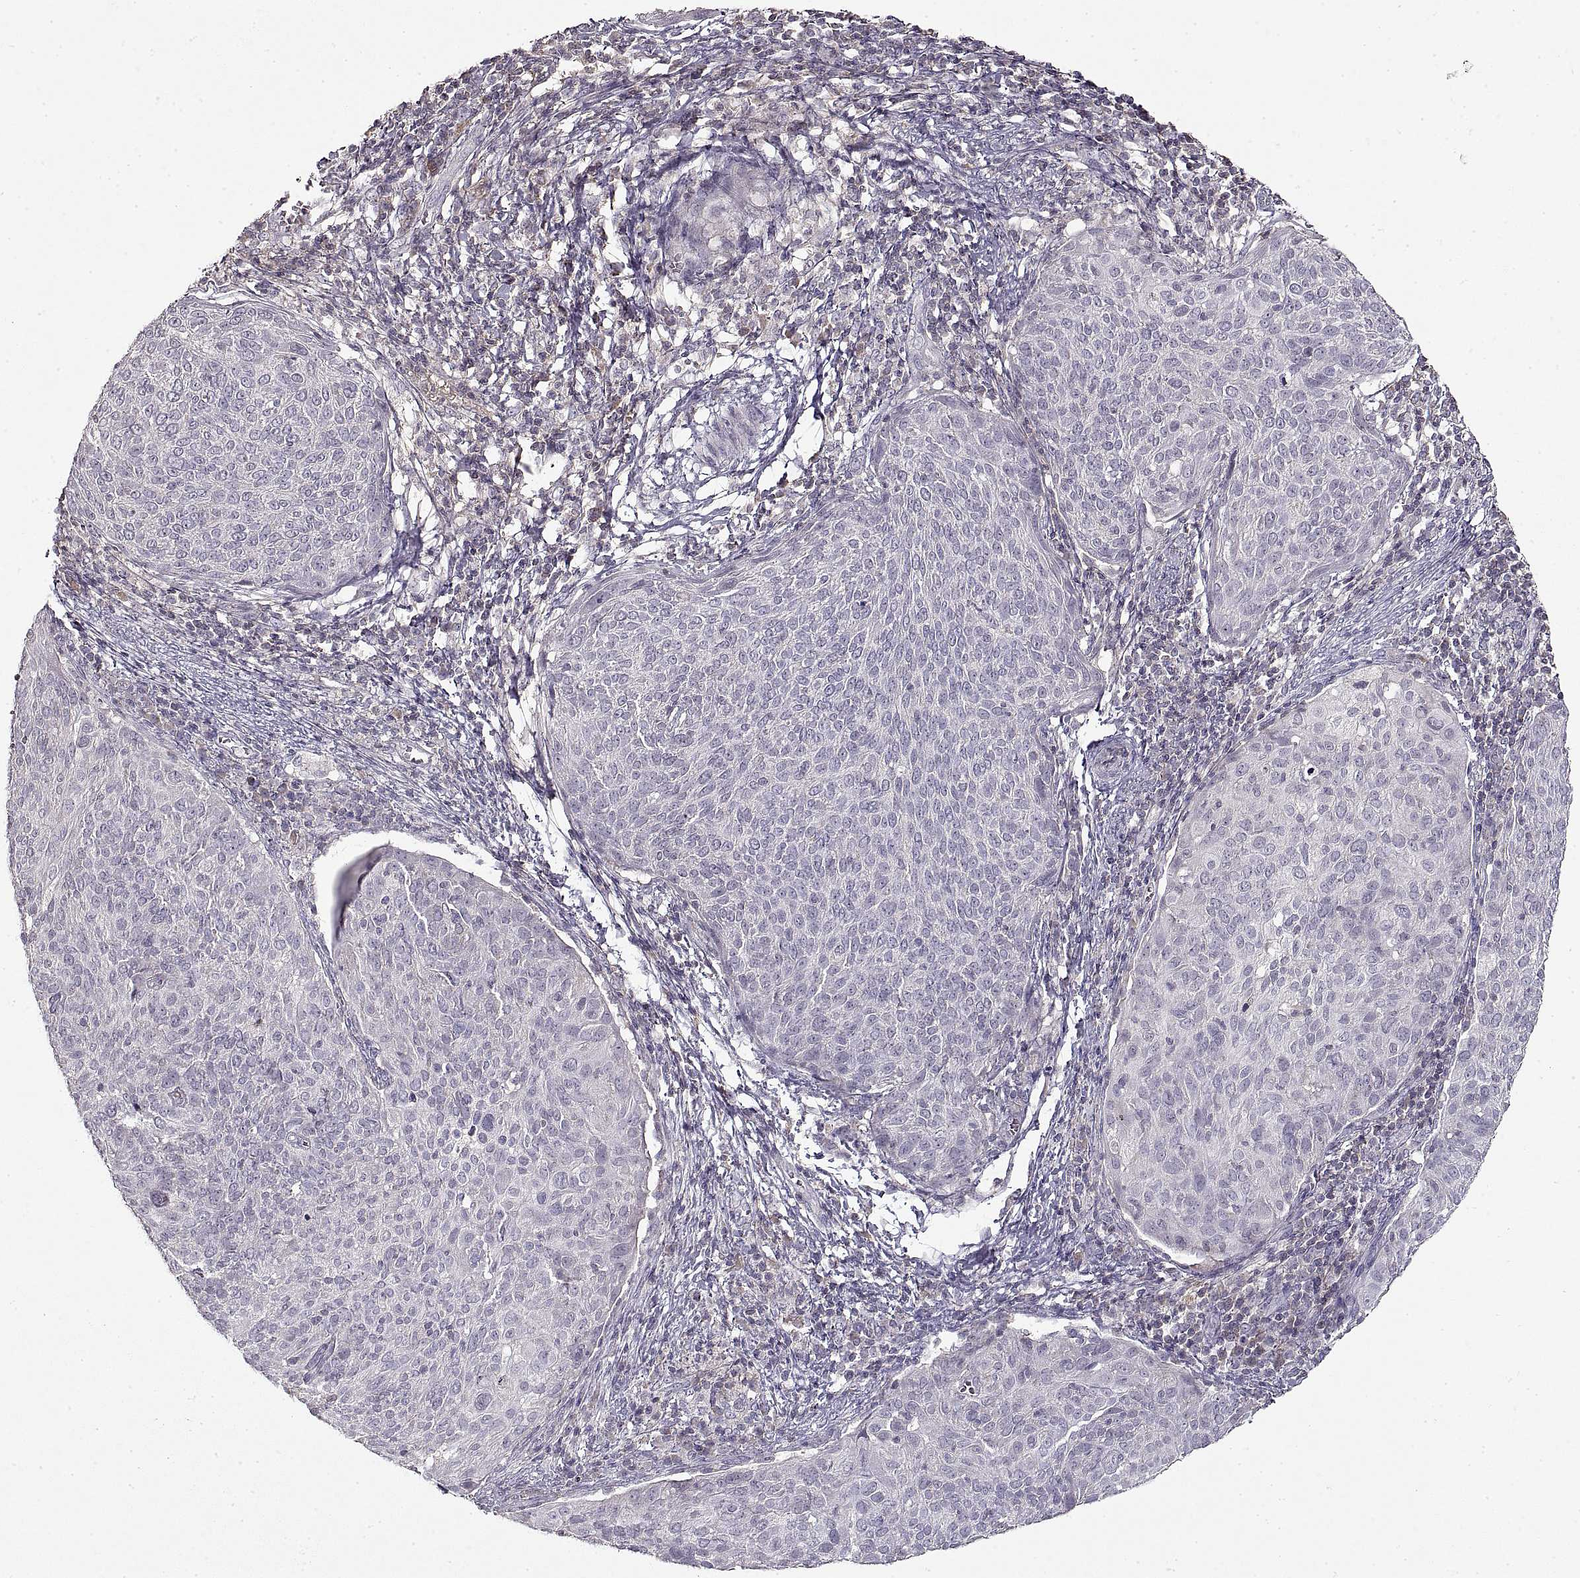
{"staining": {"intensity": "negative", "quantity": "none", "location": "none"}, "tissue": "cervical cancer", "cell_type": "Tumor cells", "image_type": "cancer", "snomed": [{"axis": "morphology", "description": "Squamous cell carcinoma, NOS"}, {"axis": "topography", "description": "Cervix"}], "caption": "Micrograph shows no significant protein staining in tumor cells of cervical squamous cell carcinoma.", "gene": "ADAM11", "patient": {"sex": "female", "age": 39}}